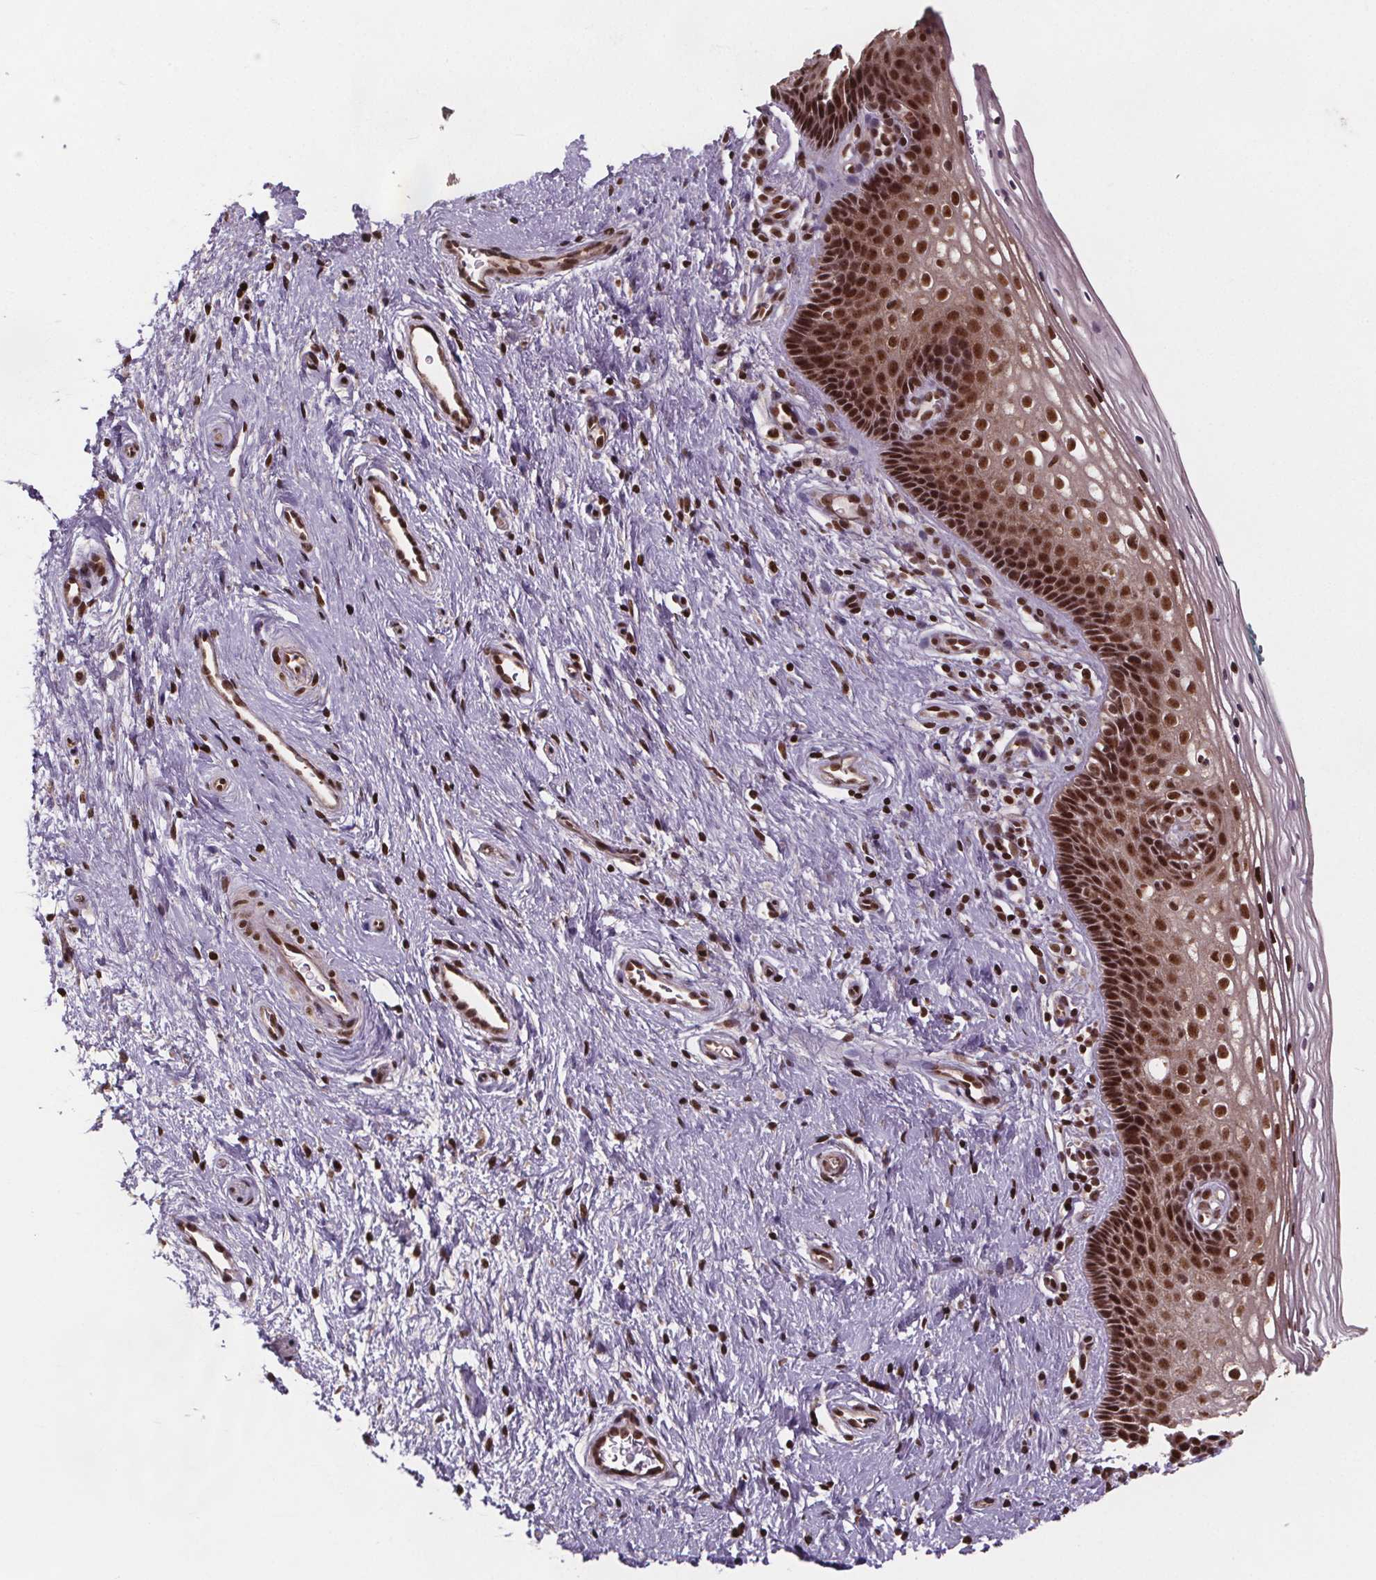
{"staining": {"intensity": "strong", "quantity": ">75%", "location": "nuclear"}, "tissue": "cervix", "cell_type": "Glandular cells", "image_type": "normal", "snomed": [{"axis": "morphology", "description": "Normal tissue, NOS"}, {"axis": "topography", "description": "Cervix"}], "caption": "About >75% of glandular cells in unremarkable human cervix exhibit strong nuclear protein positivity as visualized by brown immunohistochemical staining.", "gene": "JARID2", "patient": {"sex": "female", "age": 34}}